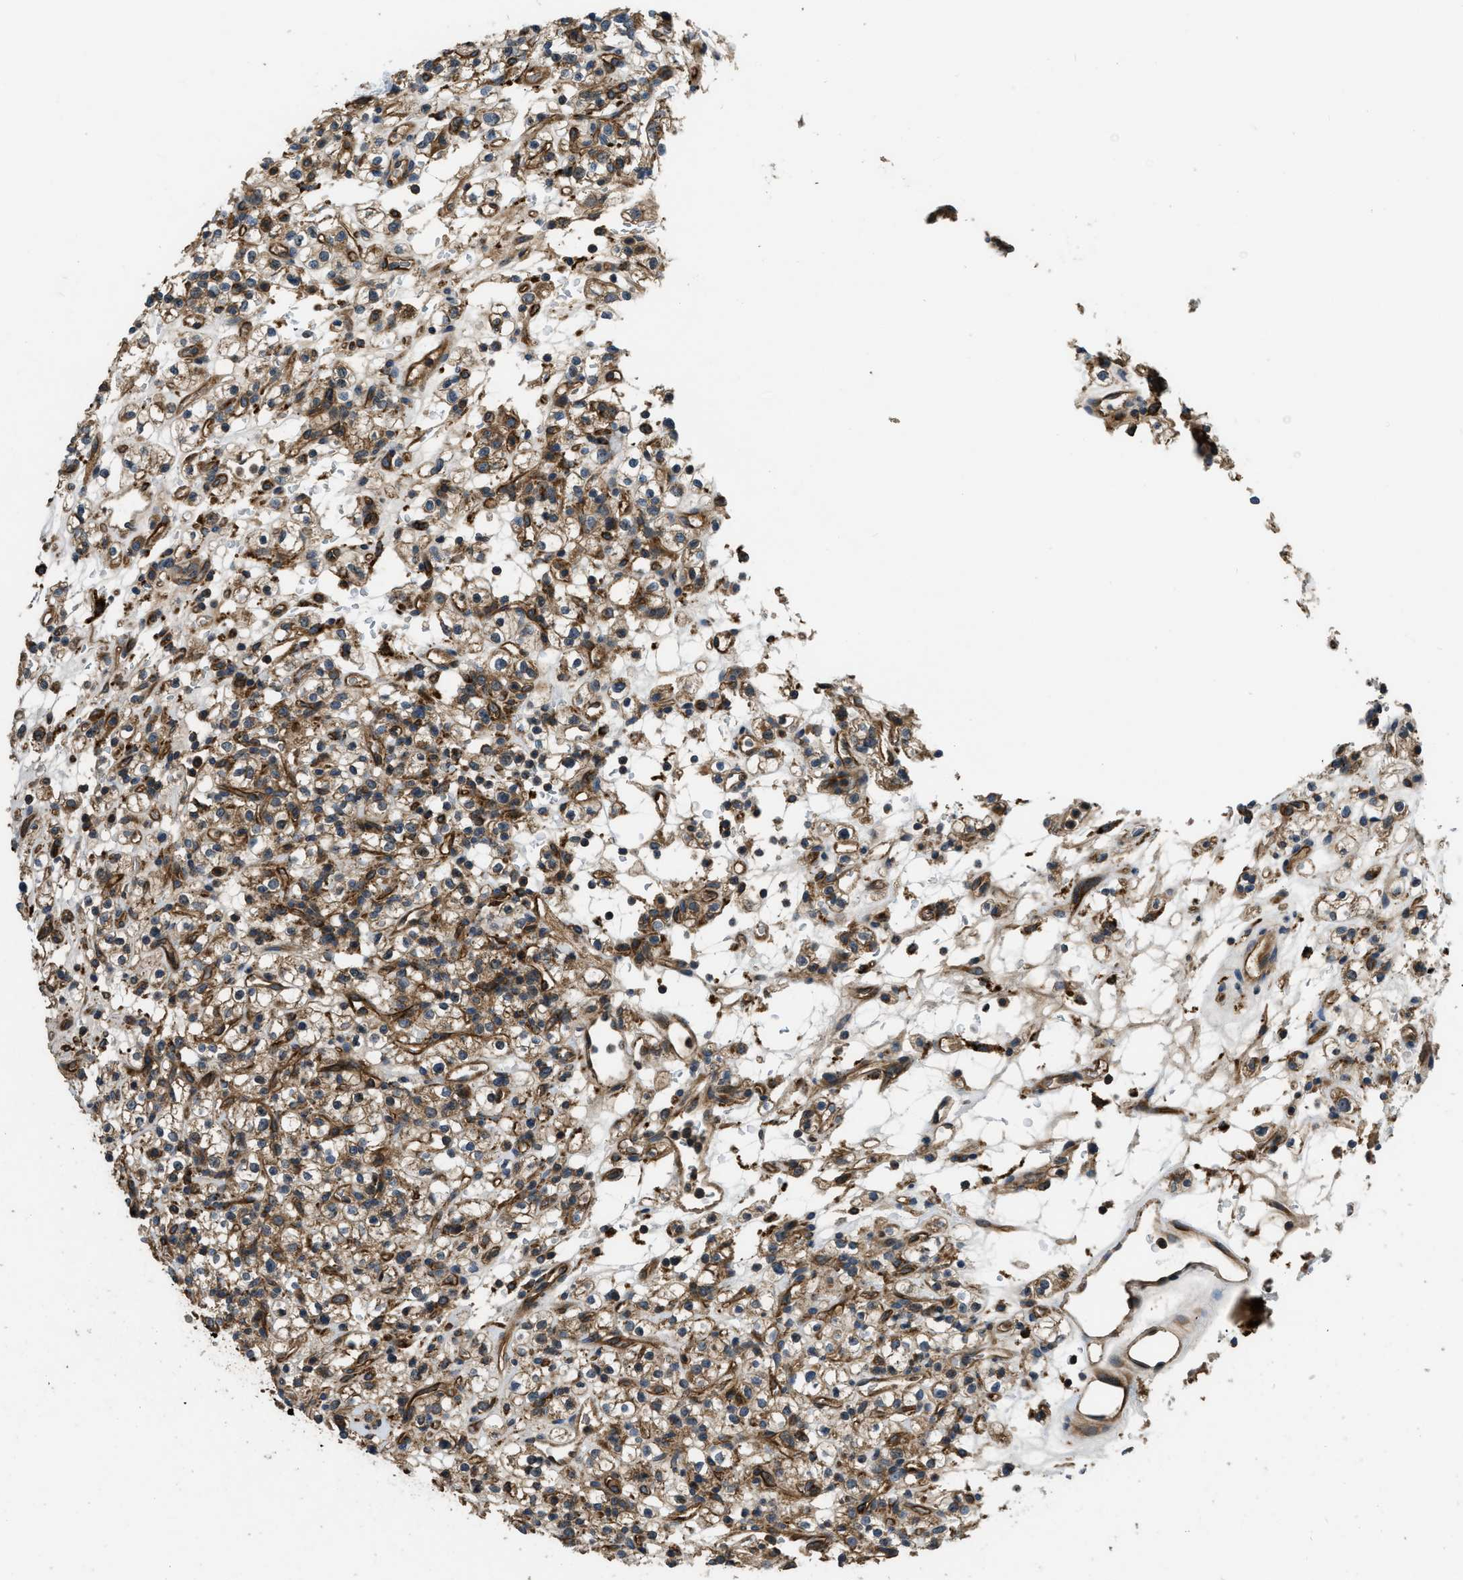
{"staining": {"intensity": "moderate", "quantity": ">75%", "location": "cytoplasmic/membranous"}, "tissue": "renal cancer", "cell_type": "Tumor cells", "image_type": "cancer", "snomed": [{"axis": "morphology", "description": "Normal tissue, NOS"}, {"axis": "morphology", "description": "Adenocarcinoma, NOS"}, {"axis": "topography", "description": "Kidney"}], "caption": "This photomicrograph demonstrates immunohistochemistry (IHC) staining of renal cancer, with medium moderate cytoplasmic/membranous positivity in approximately >75% of tumor cells.", "gene": "GGH", "patient": {"sex": "female", "age": 72}}